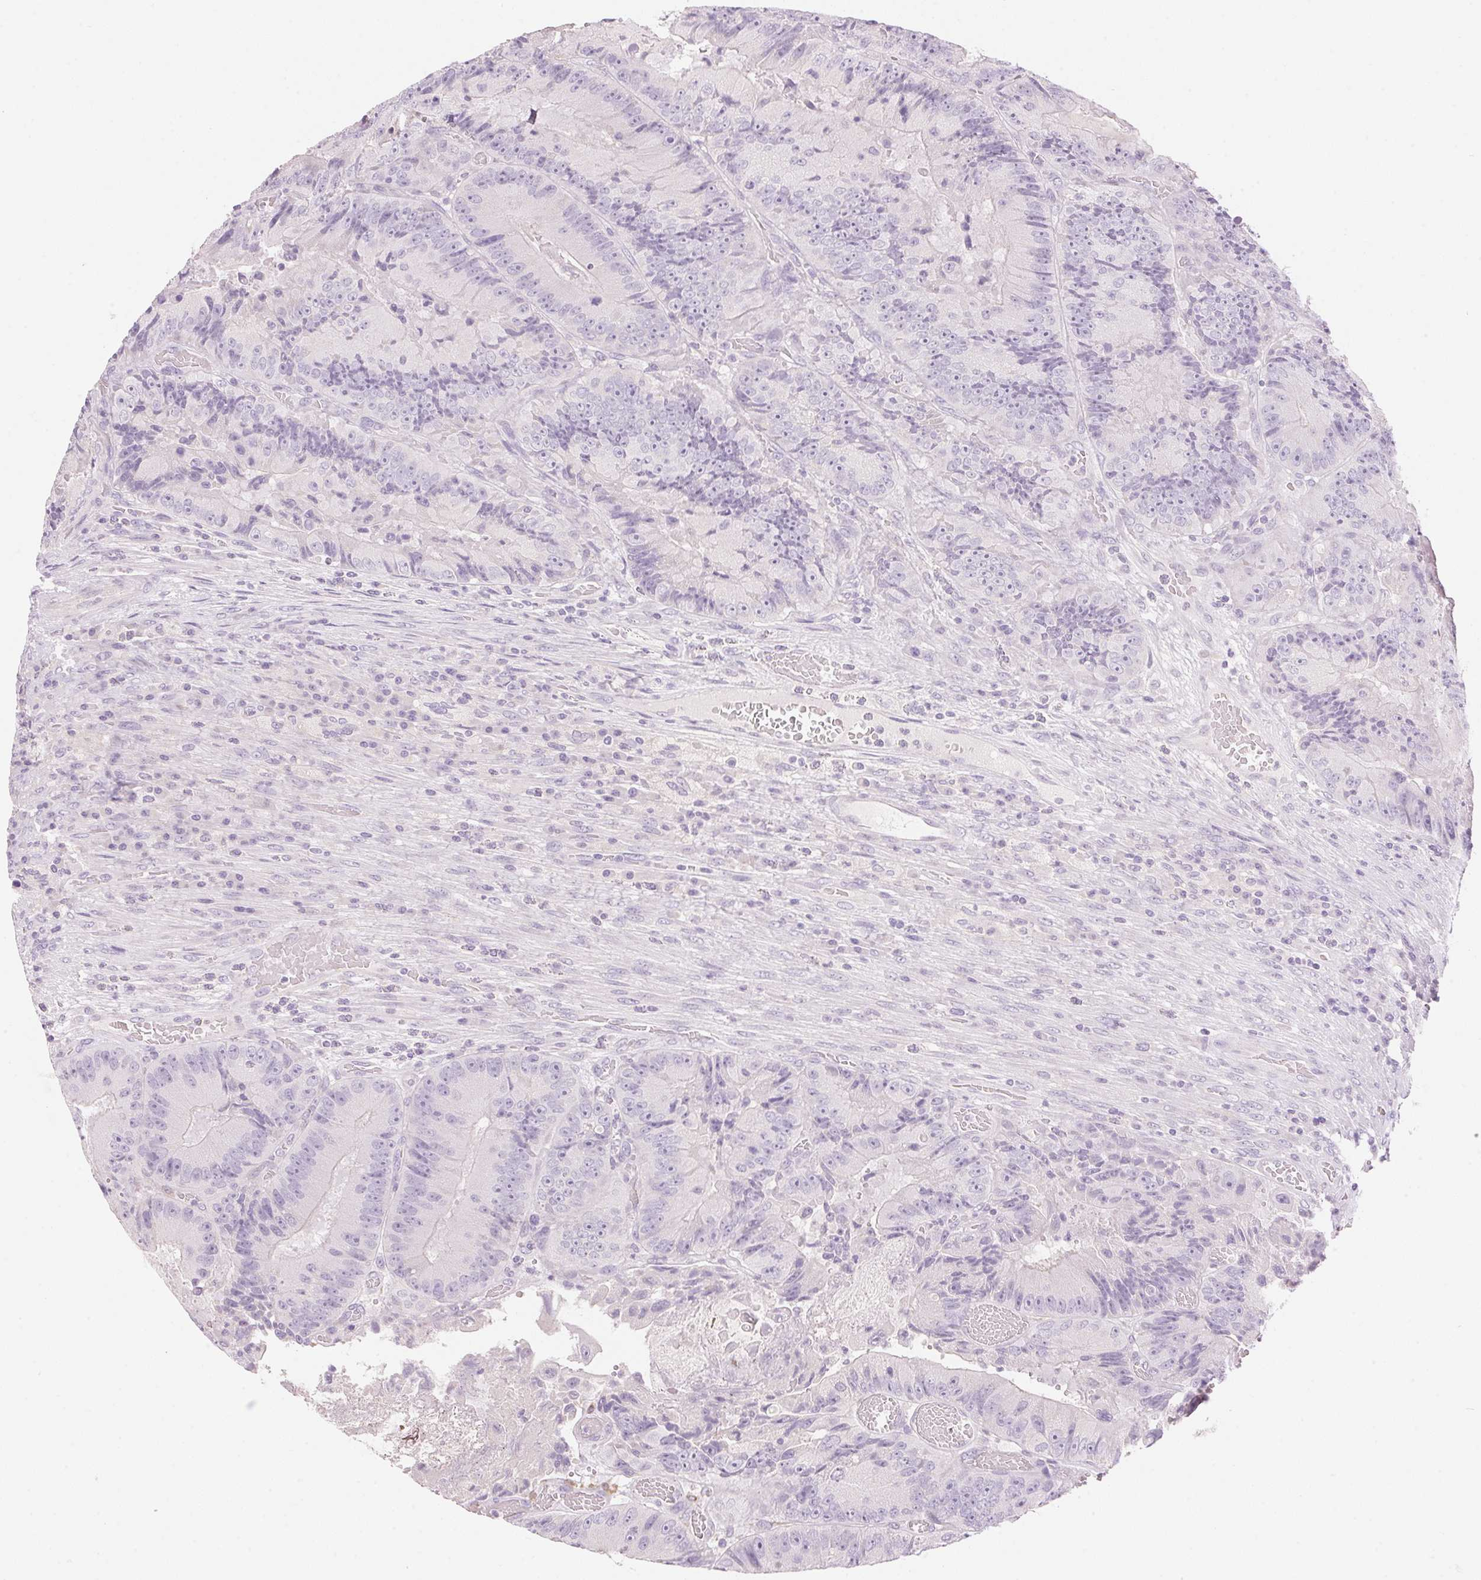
{"staining": {"intensity": "negative", "quantity": "none", "location": "none"}, "tissue": "colorectal cancer", "cell_type": "Tumor cells", "image_type": "cancer", "snomed": [{"axis": "morphology", "description": "Adenocarcinoma, NOS"}, {"axis": "topography", "description": "Colon"}], "caption": "Human adenocarcinoma (colorectal) stained for a protein using immunohistochemistry displays no staining in tumor cells.", "gene": "HSD17B2", "patient": {"sex": "female", "age": 86}}